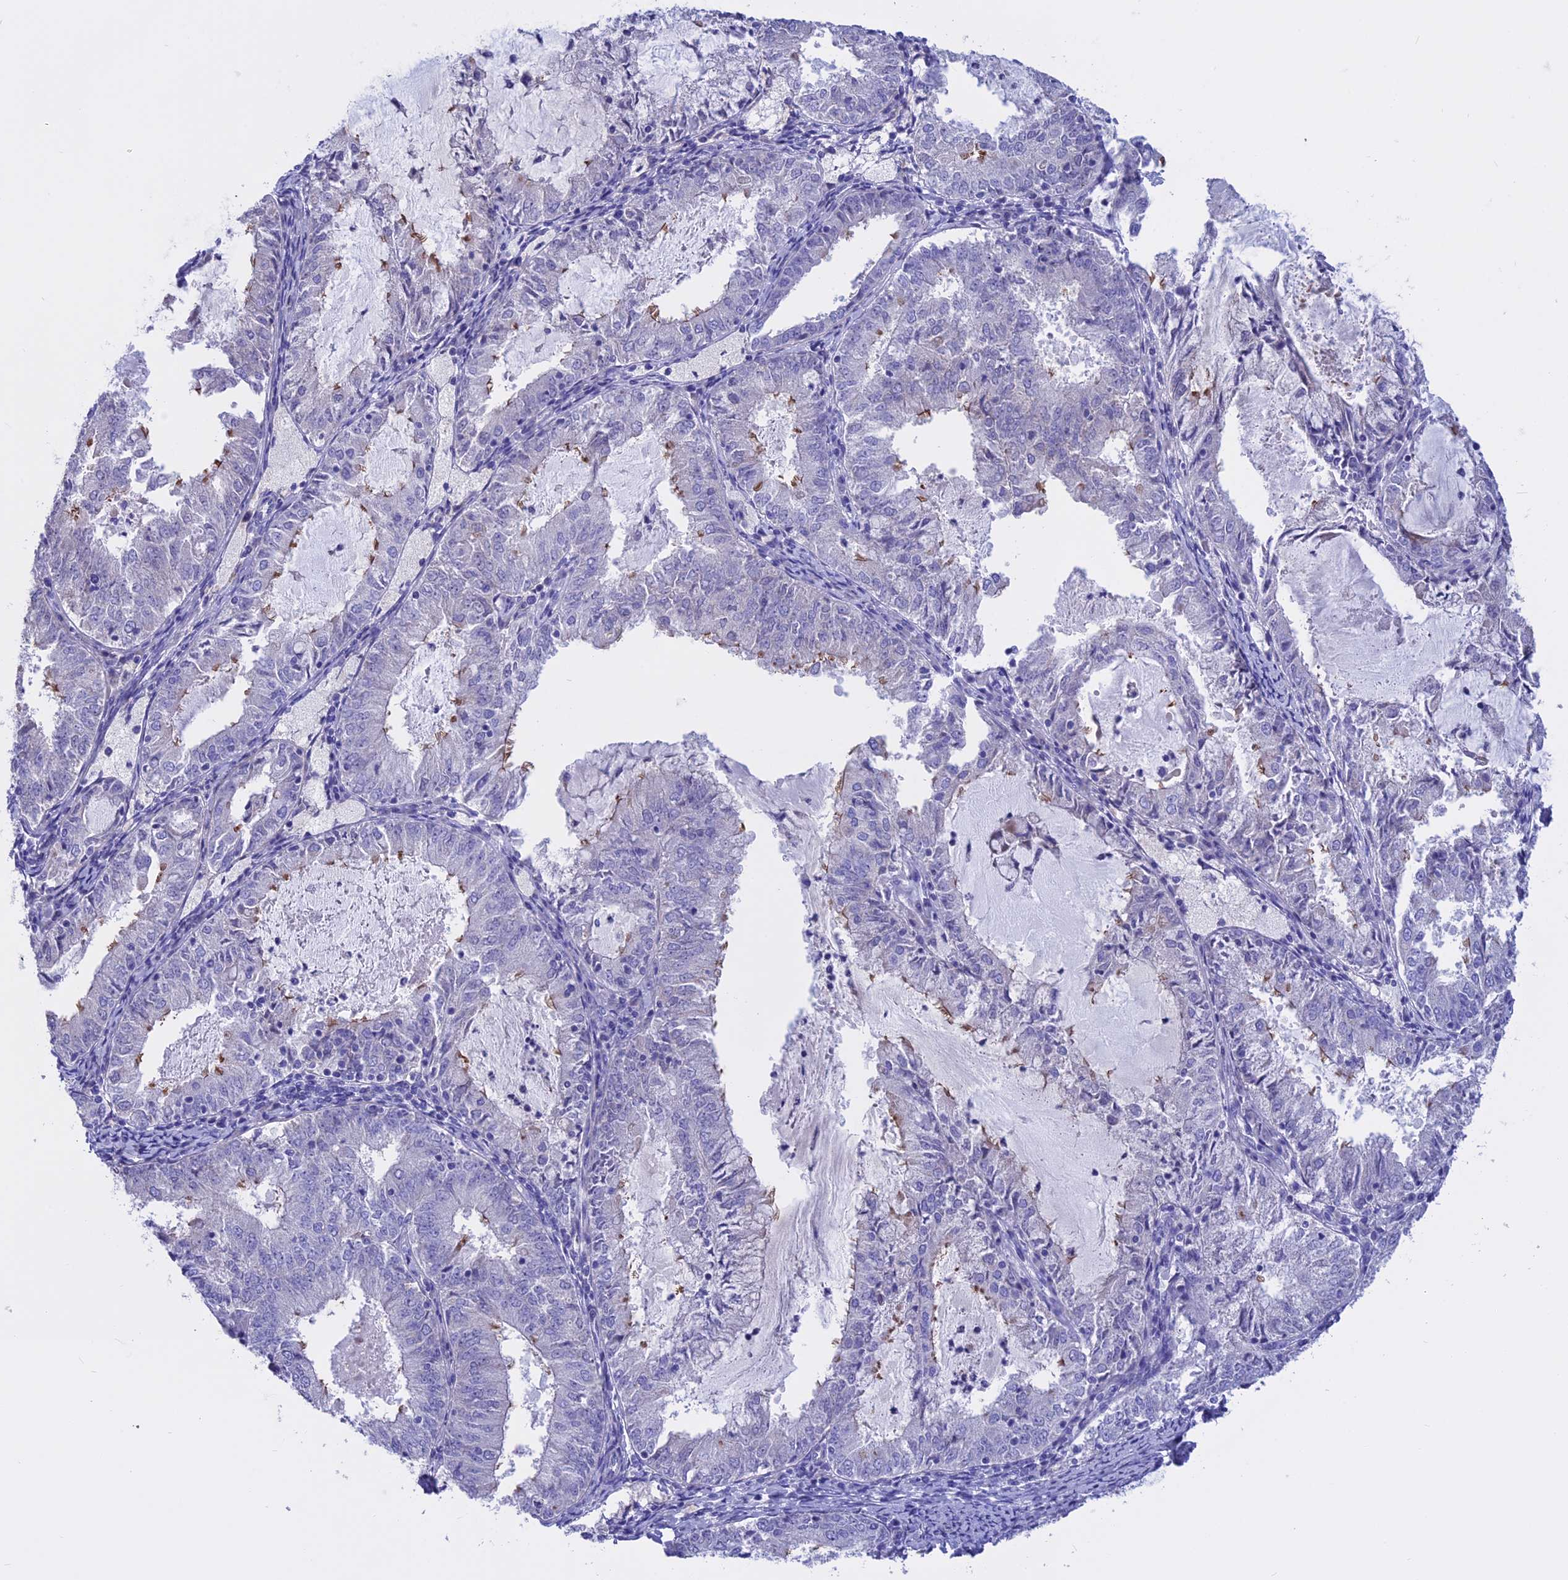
{"staining": {"intensity": "negative", "quantity": "none", "location": "none"}, "tissue": "endometrial cancer", "cell_type": "Tumor cells", "image_type": "cancer", "snomed": [{"axis": "morphology", "description": "Adenocarcinoma, NOS"}, {"axis": "topography", "description": "Endometrium"}], "caption": "DAB (3,3'-diaminobenzidine) immunohistochemical staining of human endometrial cancer (adenocarcinoma) displays no significant staining in tumor cells. (DAB IHC with hematoxylin counter stain).", "gene": "TMEM138", "patient": {"sex": "female", "age": 57}}